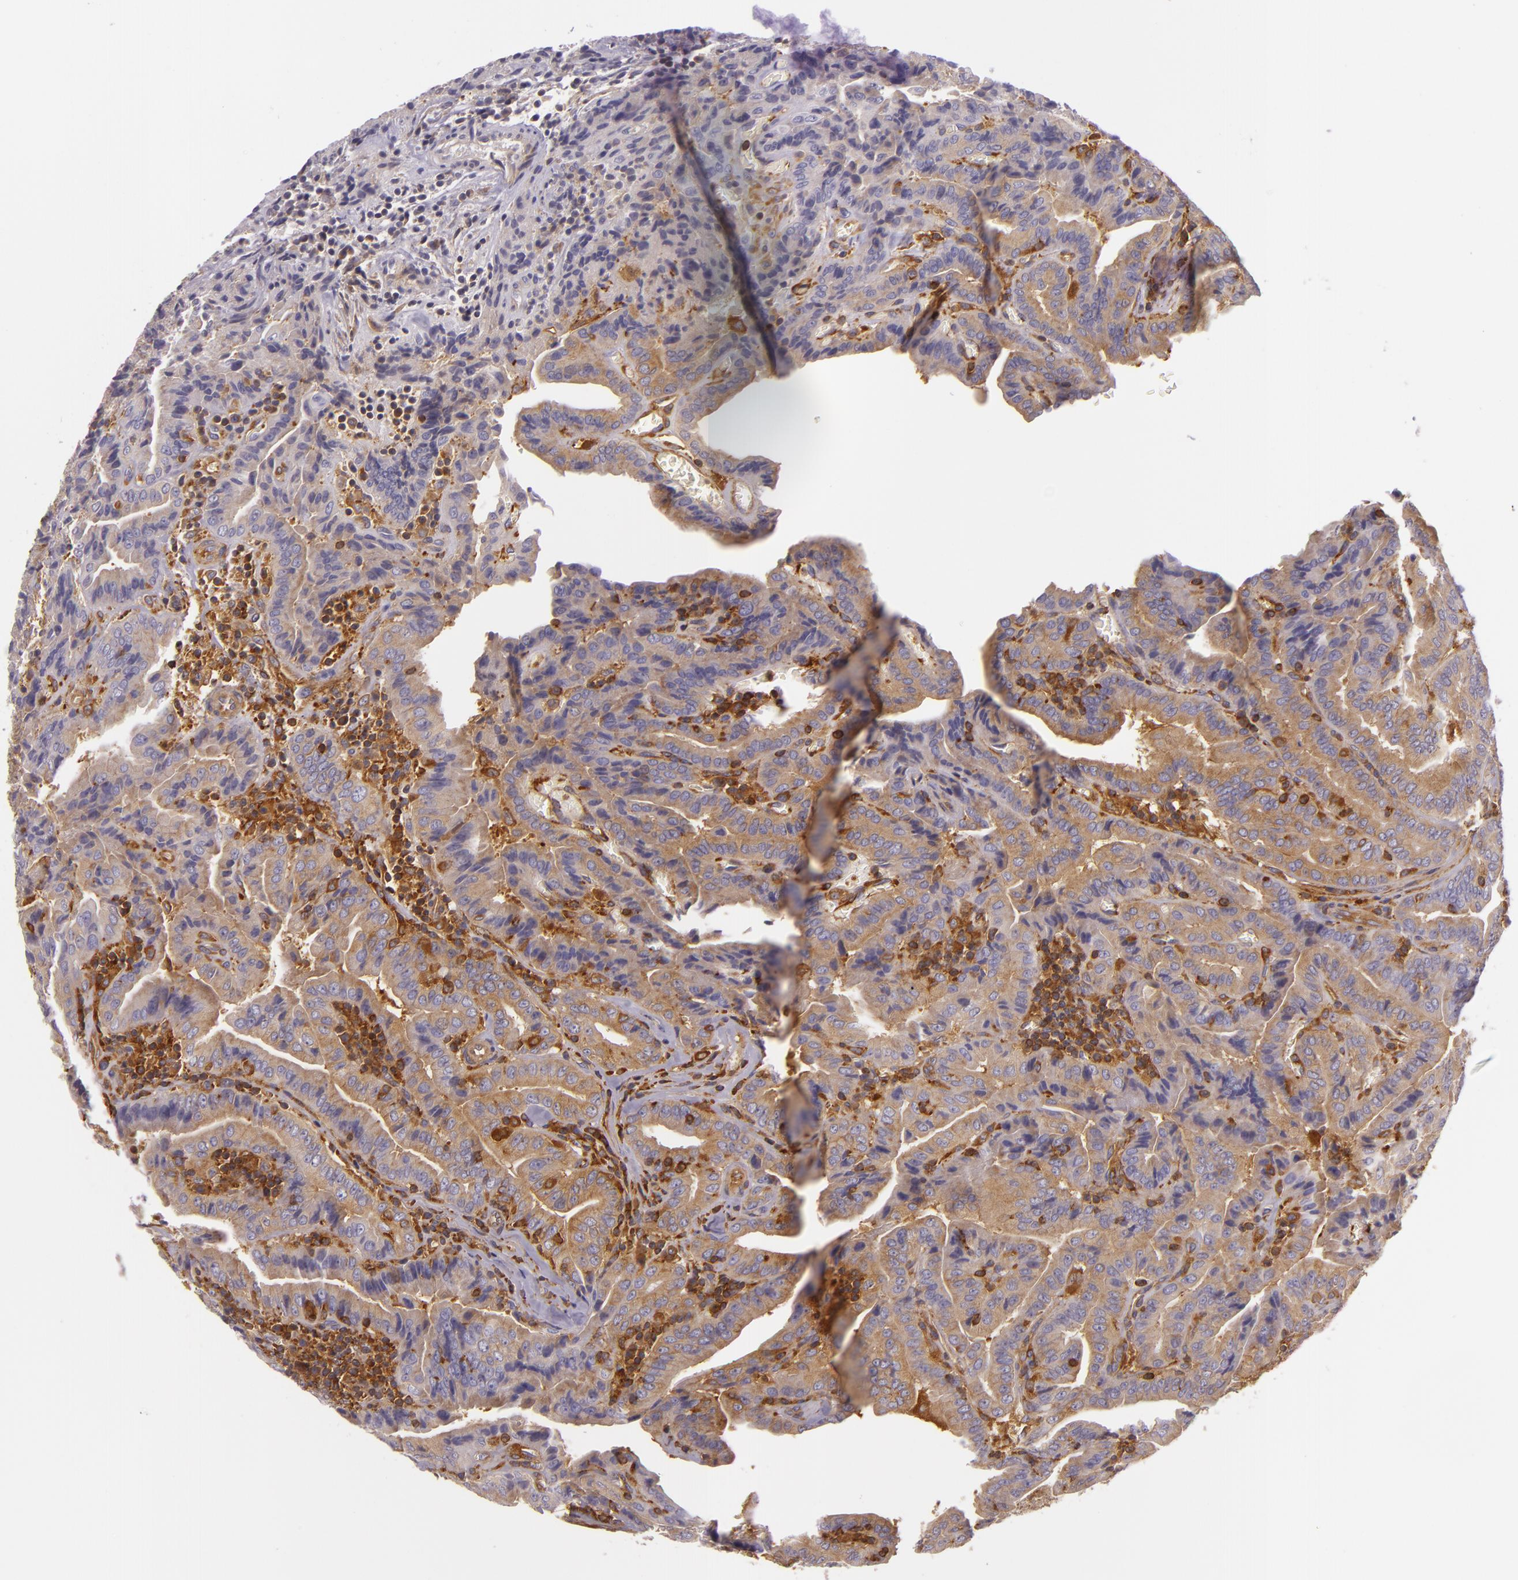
{"staining": {"intensity": "moderate", "quantity": ">75%", "location": "cytoplasmic/membranous"}, "tissue": "thyroid cancer", "cell_type": "Tumor cells", "image_type": "cancer", "snomed": [{"axis": "morphology", "description": "Papillary adenocarcinoma, NOS"}, {"axis": "topography", "description": "Thyroid gland"}], "caption": "Immunohistochemical staining of human papillary adenocarcinoma (thyroid) shows moderate cytoplasmic/membranous protein positivity in approximately >75% of tumor cells.", "gene": "TLN1", "patient": {"sex": "female", "age": 71}}